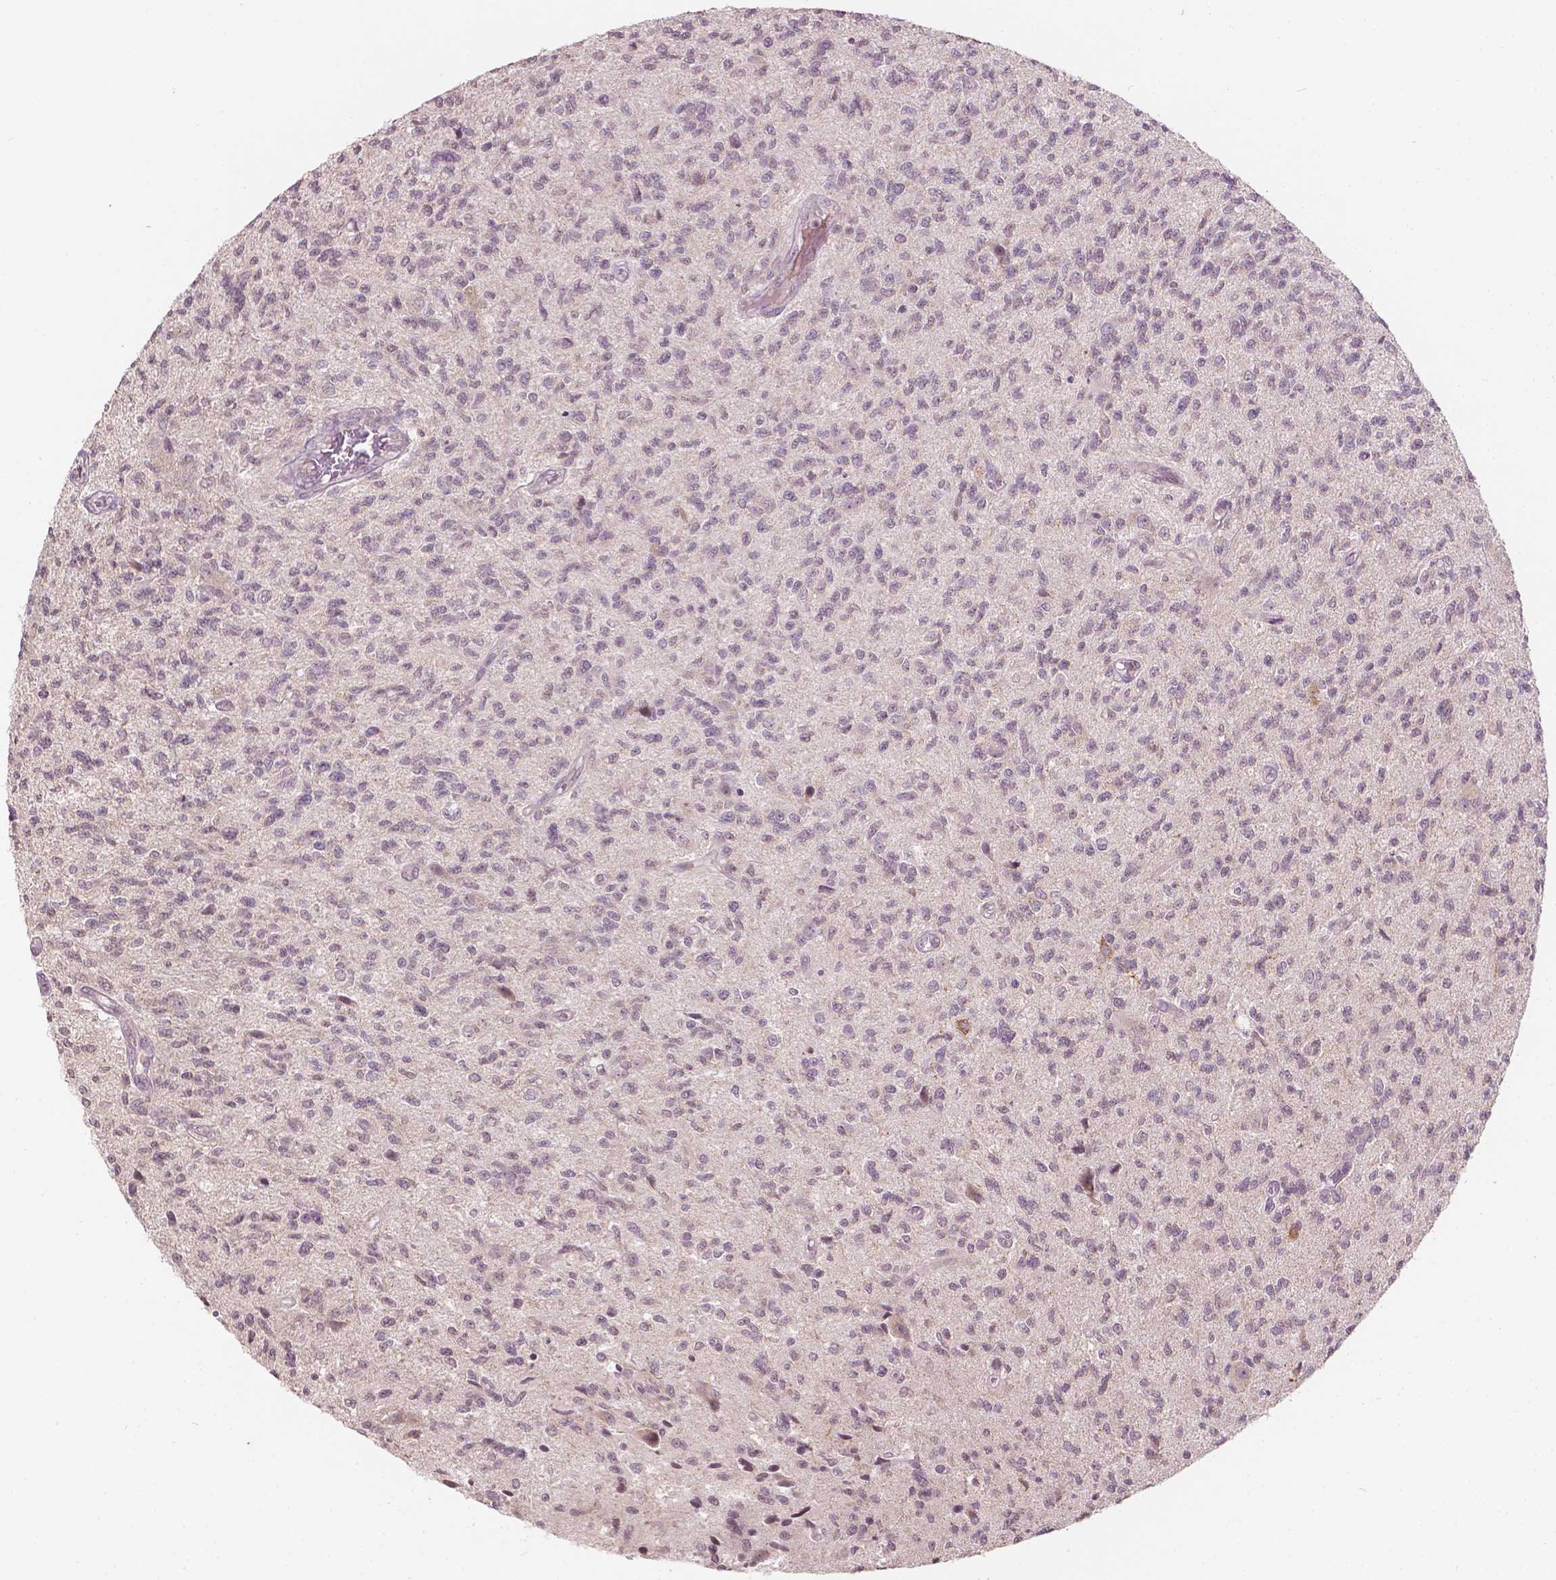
{"staining": {"intensity": "negative", "quantity": "none", "location": "none"}, "tissue": "glioma", "cell_type": "Tumor cells", "image_type": "cancer", "snomed": [{"axis": "morphology", "description": "Glioma, malignant, High grade"}, {"axis": "topography", "description": "Brain"}], "caption": "Immunohistochemistry histopathology image of neoplastic tissue: human malignant high-grade glioma stained with DAB displays no significant protein expression in tumor cells.", "gene": "NOS1AP", "patient": {"sex": "male", "age": 56}}